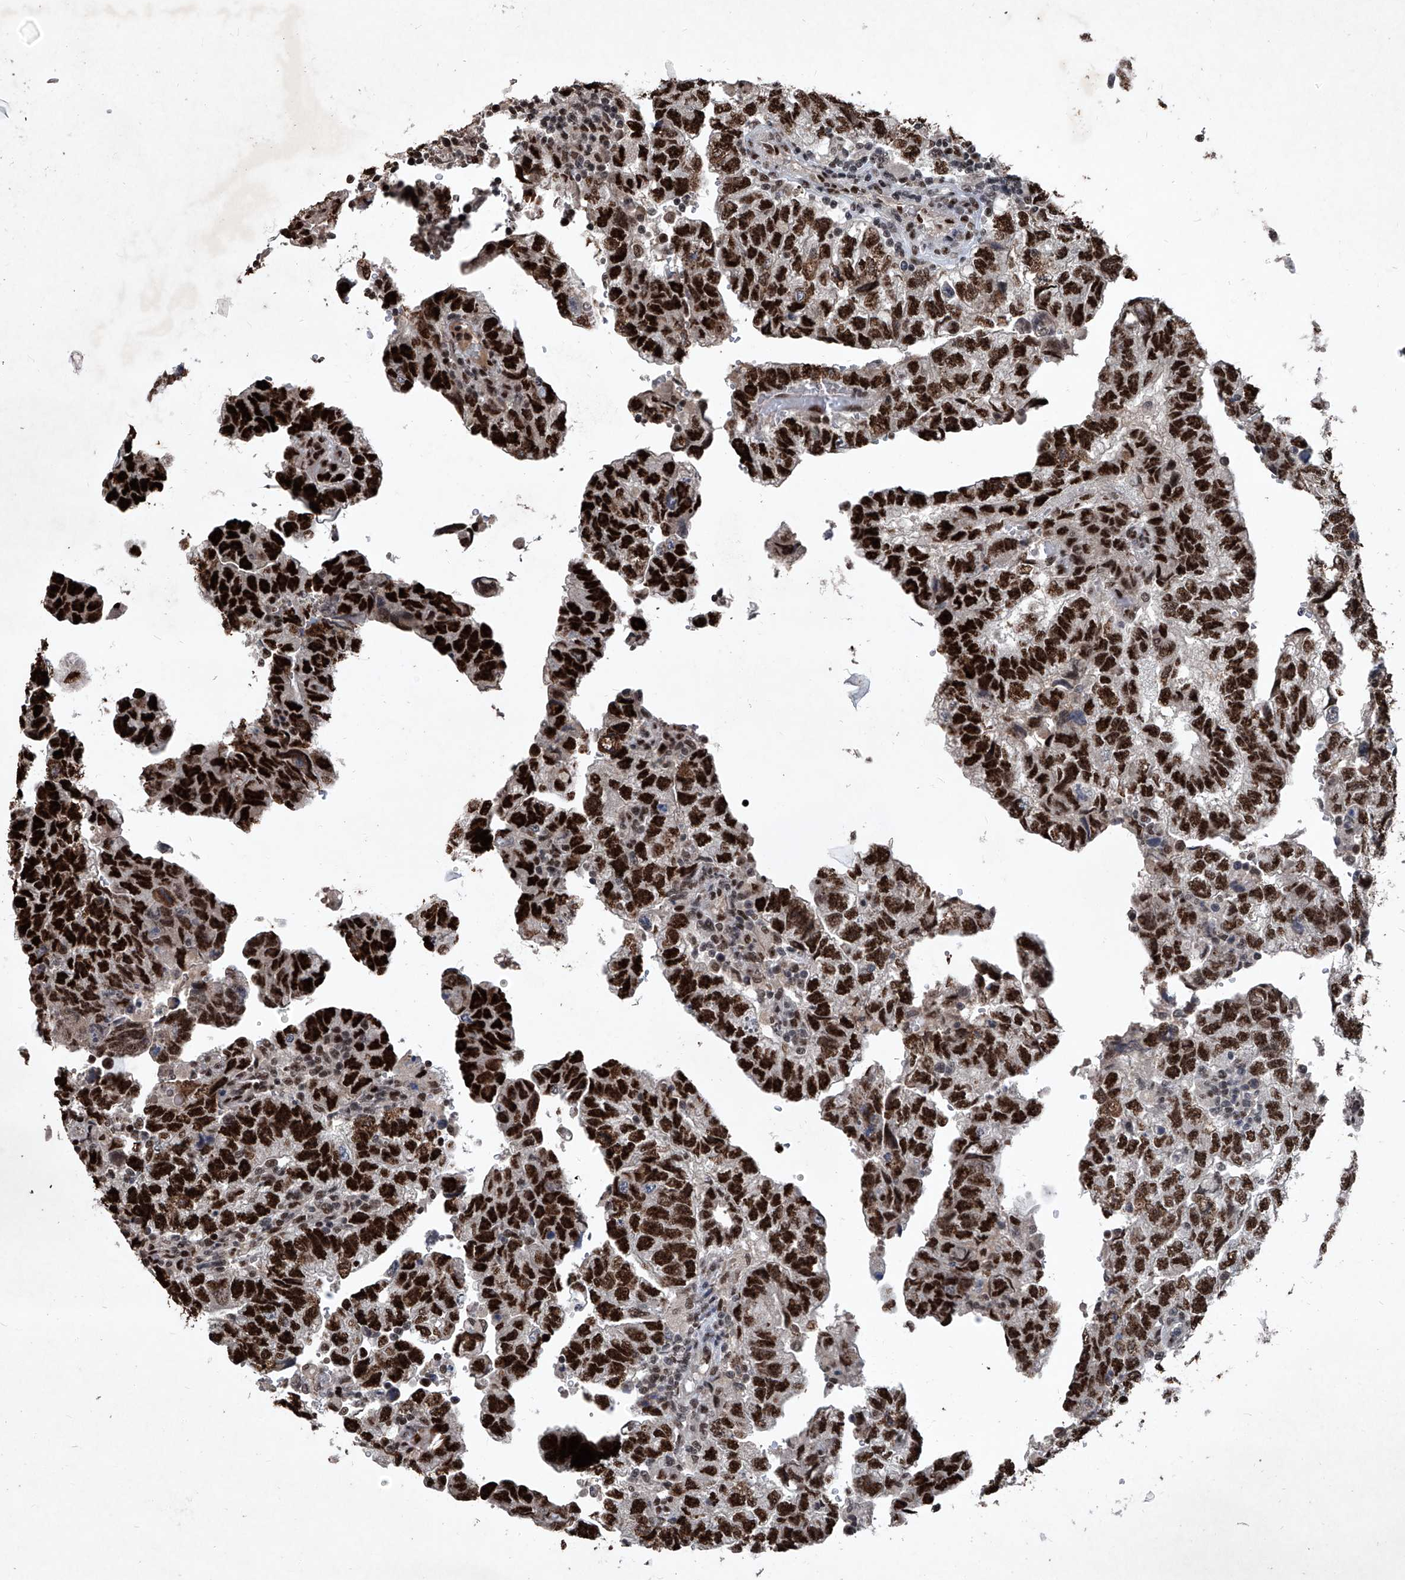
{"staining": {"intensity": "strong", "quantity": ">75%", "location": "nuclear"}, "tissue": "testis cancer", "cell_type": "Tumor cells", "image_type": "cancer", "snomed": [{"axis": "morphology", "description": "Carcinoma, Embryonal, NOS"}, {"axis": "topography", "description": "Testis"}], "caption": "Strong nuclear expression for a protein is identified in approximately >75% of tumor cells of testis cancer (embryonal carcinoma) using immunohistochemistry.", "gene": "DDX39B", "patient": {"sex": "male", "age": 36}}